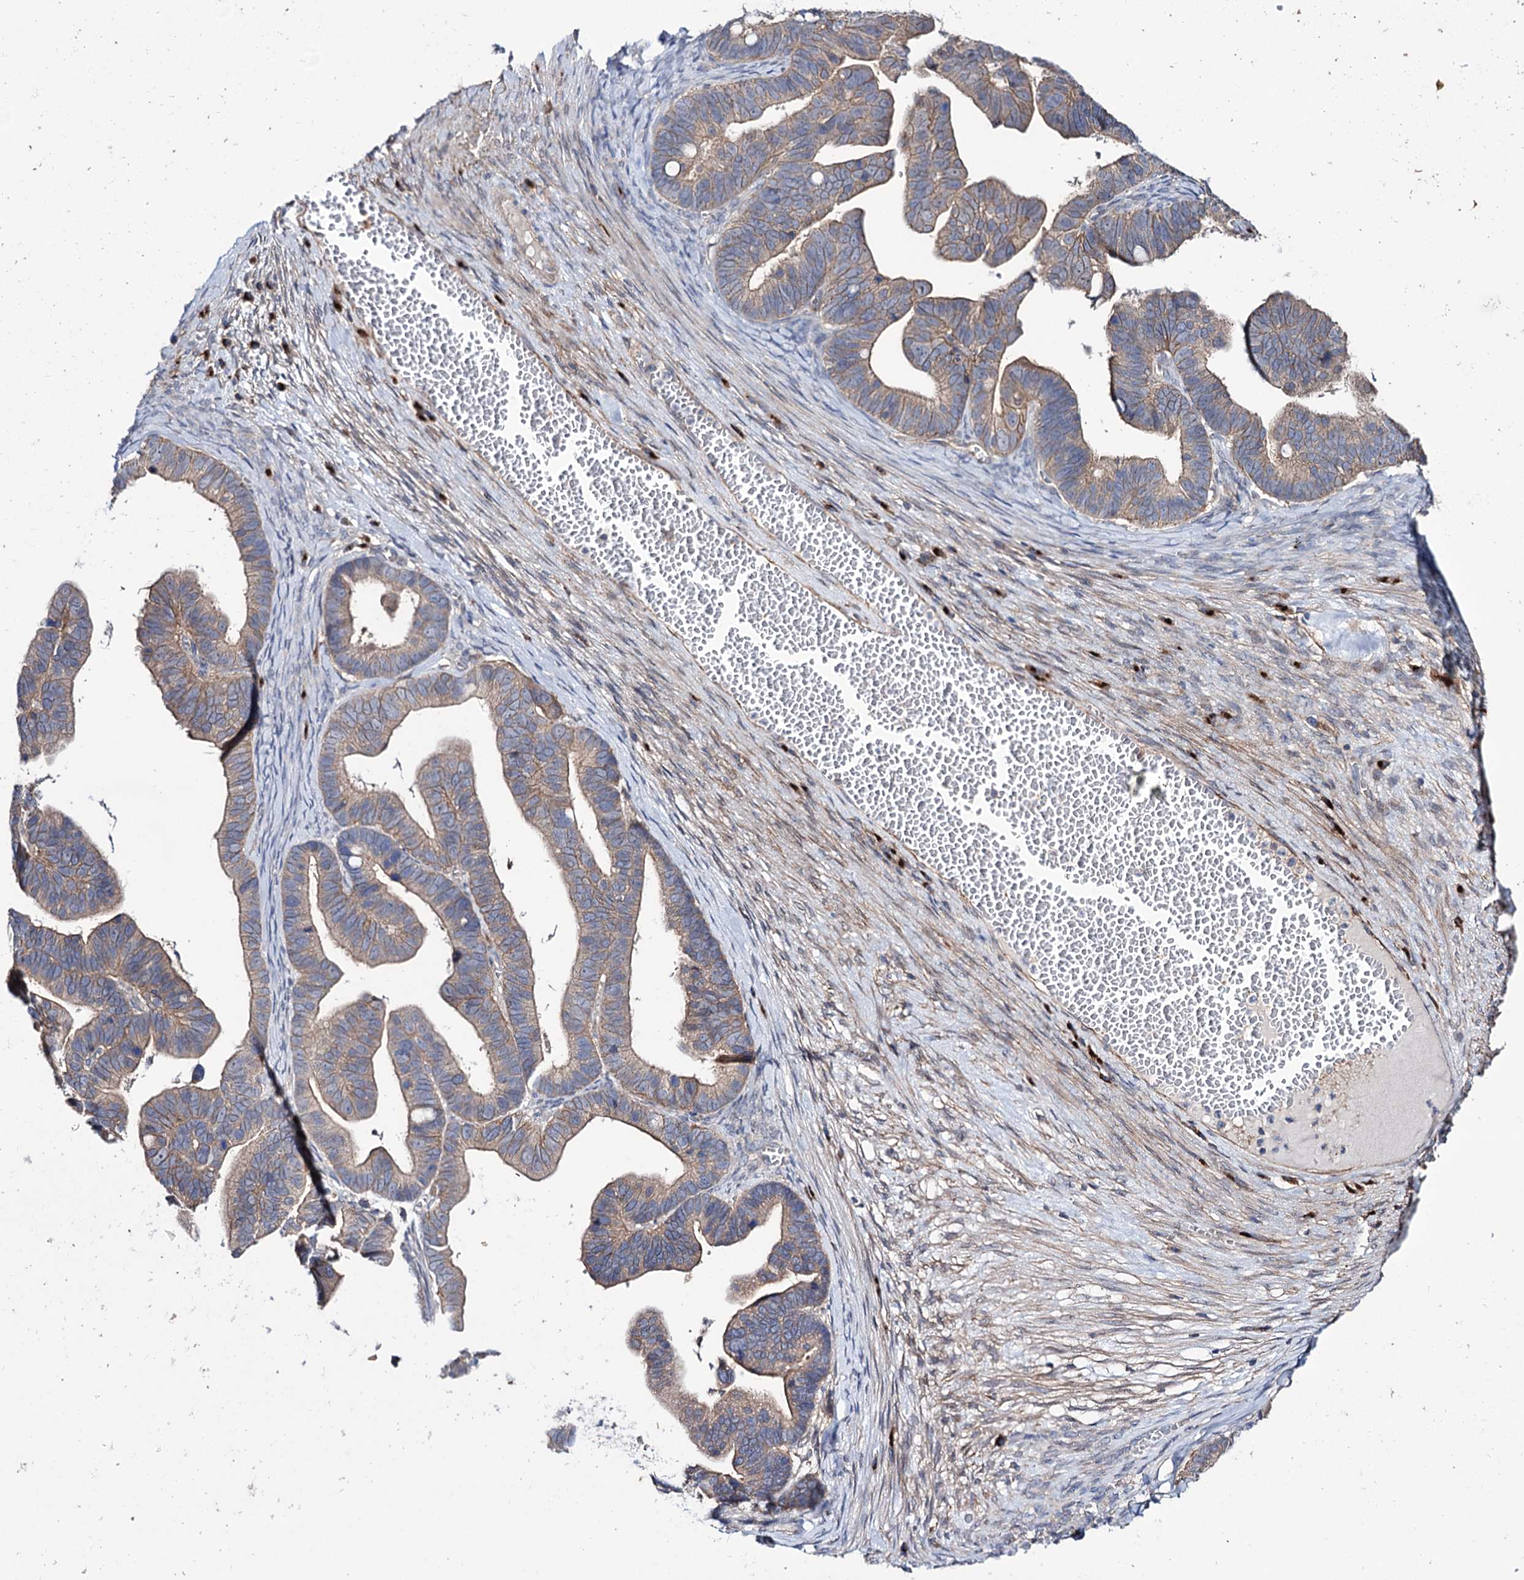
{"staining": {"intensity": "moderate", "quantity": ">75%", "location": "cytoplasmic/membranous"}, "tissue": "ovarian cancer", "cell_type": "Tumor cells", "image_type": "cancer", "snomed": [{"axis": "morphology", "description": "Cystadenocarcinoma, serous, NOS"}, {"axis": "topography", "description": "Ovary"}], "caption": "Immunohistochemical staining of human ovarian serous cystadenocarcinoma reveals medium levels of moderate cytoplasmic/membranous positivity in approximately >75% of tumor cells. (IHC, brightfield microscopy, high magnification).", "gene": "SEC24A", "patient": {"sex": "female", "age": 56}}